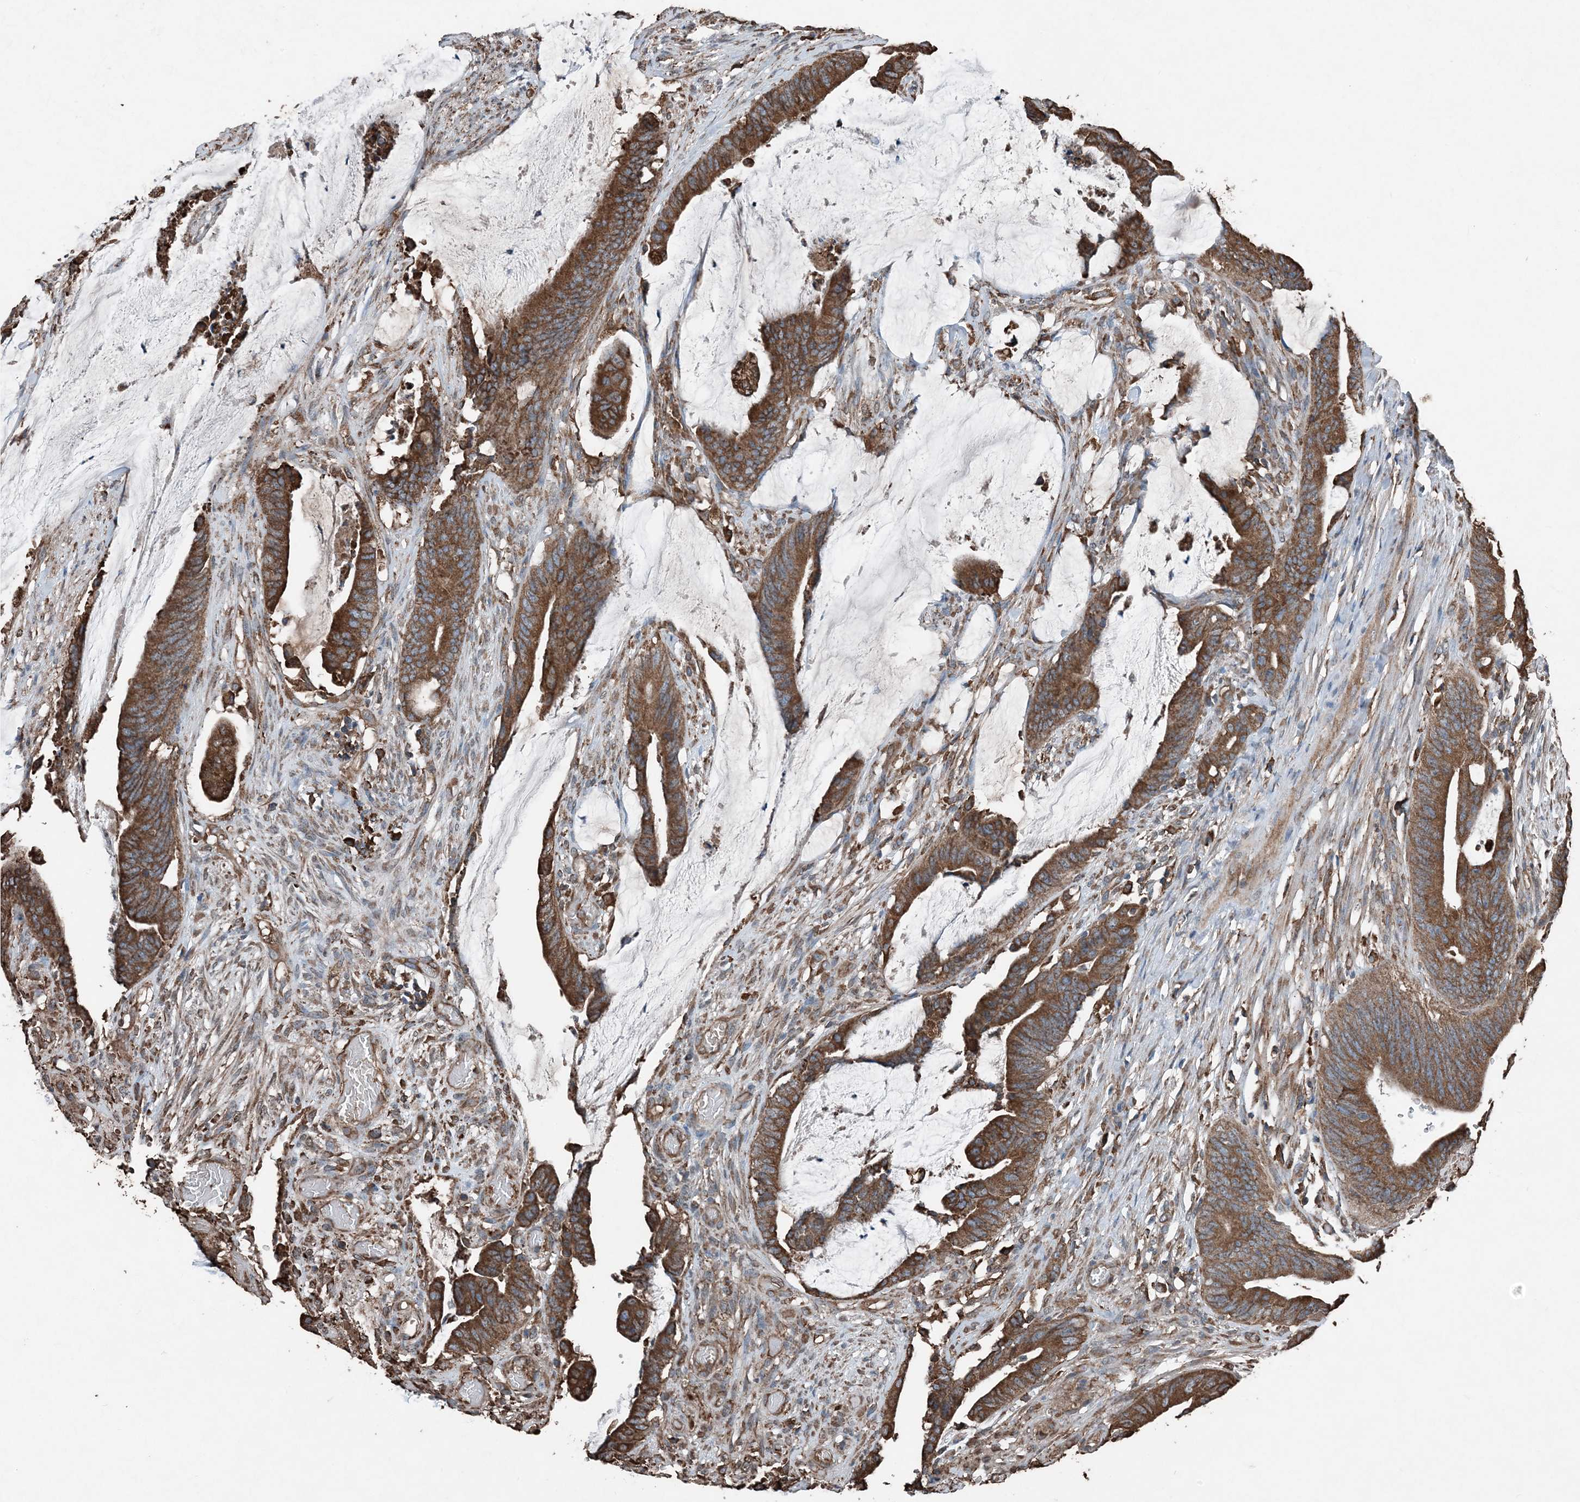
{"staining": {"intensity": "strong", "quantity": ">75%", "location": "cytoplasmic/membranous"}, "tissue": "colorectal cancer", "cell_type": "Tumor cells", "image_type": "cancer", "snomed": [{"axis": "morphology", "description": "Adenocarcinoma, NOS"}, {"axis": "topography", "description": "Rectum"}], "caption": "Protein staining shows strong cytoplasmic/membranous positivity in approximately >75% of tumor cells in adenocarcinoma (colorectal).", "gene": "PDIA6", "patient": {"sex": "female", "age": 66}}